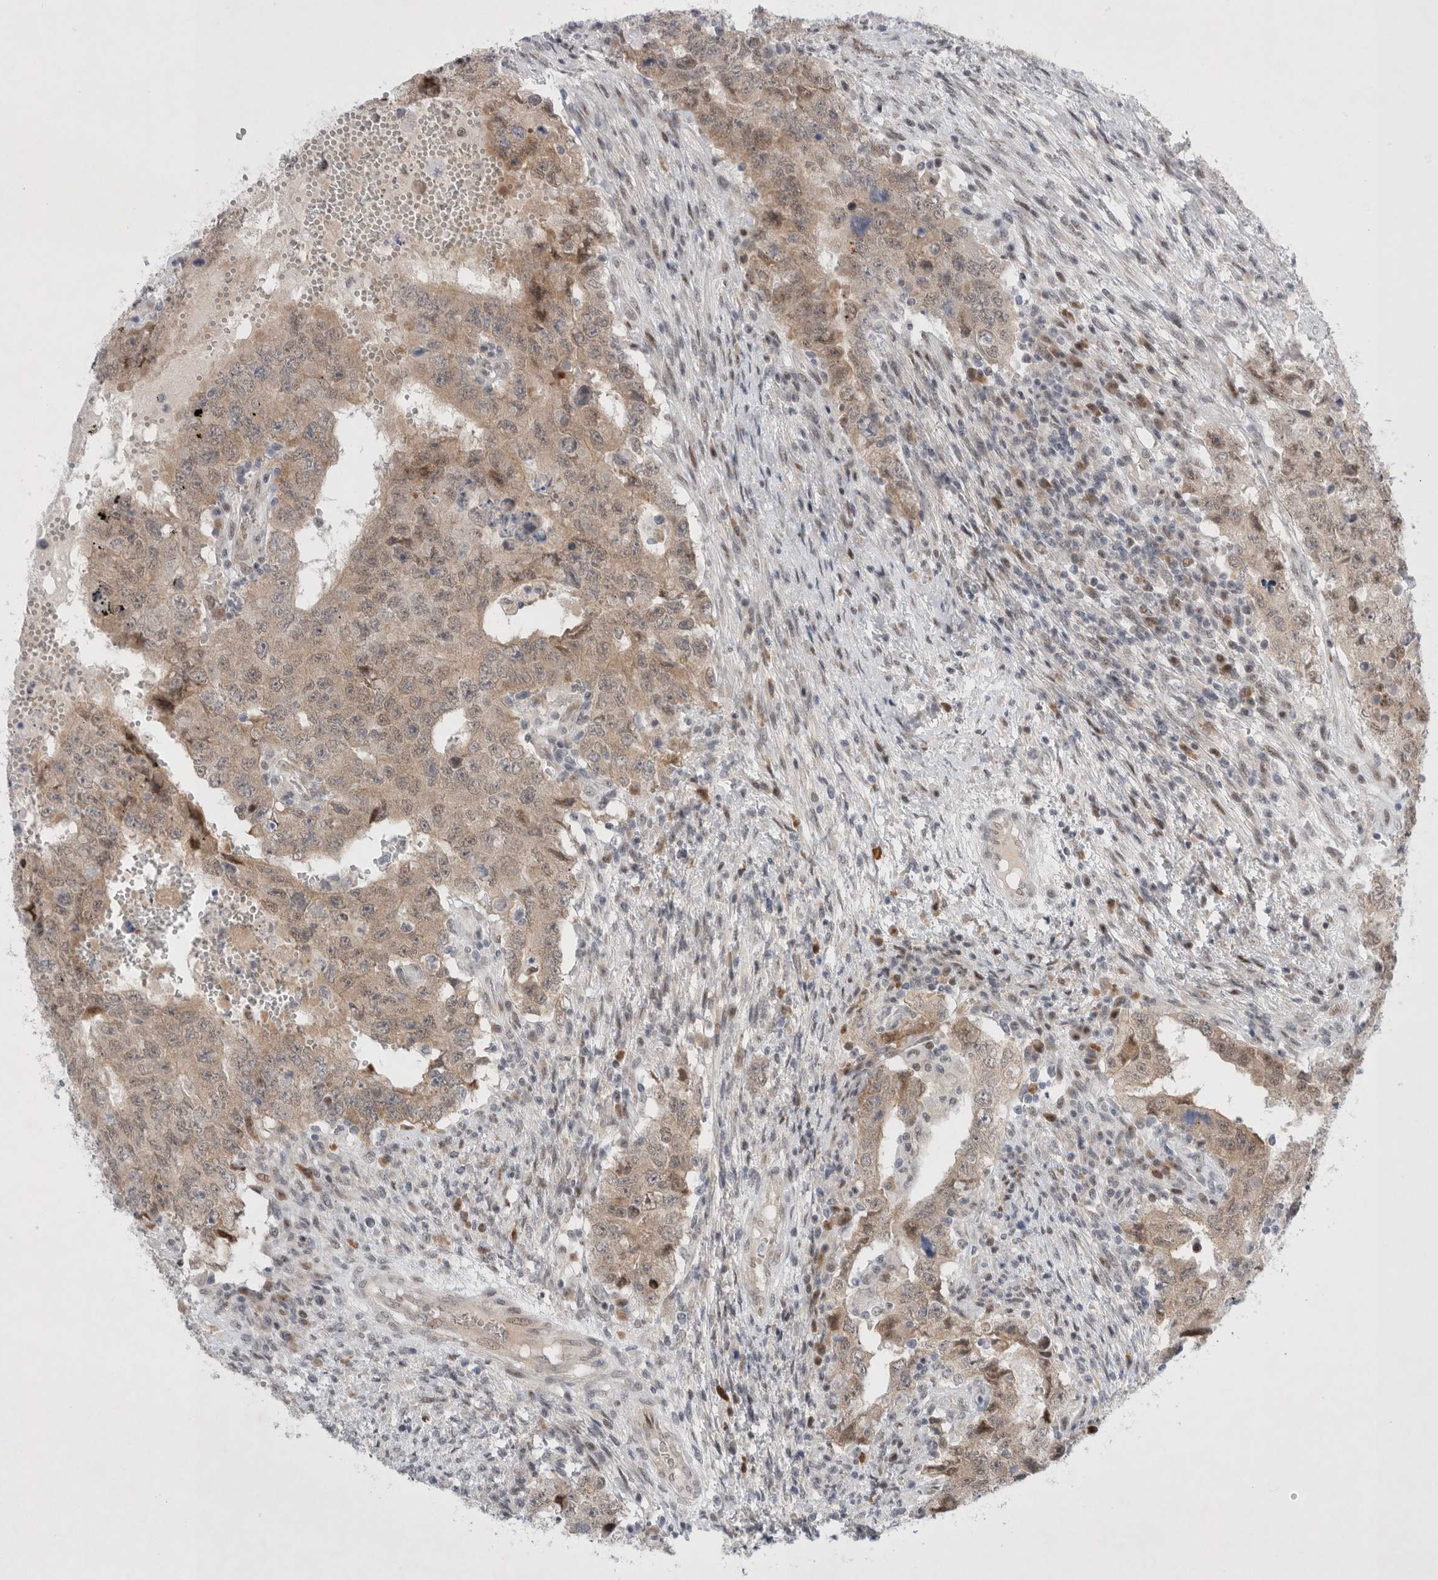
{"staining": {"intensity": "weak", "quantity": ">75%", "location": "cytoplasmic/membranous,nuclear"}, "tissue": "testis cancer", "cell_type": "Tumor cells", "image_type": "cancer", "snomed": [{"axis": "morphology", "description": "Carcinoma, Embryonal, NOS"}, {"axis": "topography", "description": "Testis"}], "caption": "Embryonal carcinoma (testis) tissue reveals weak cytoplasmic/membranous and nuclear staining in approximately >75% of tumor cells, visualized by immunohistochemistry.", "gene": "WIPF2", "patient": {"sex": "male", "age": 26}}